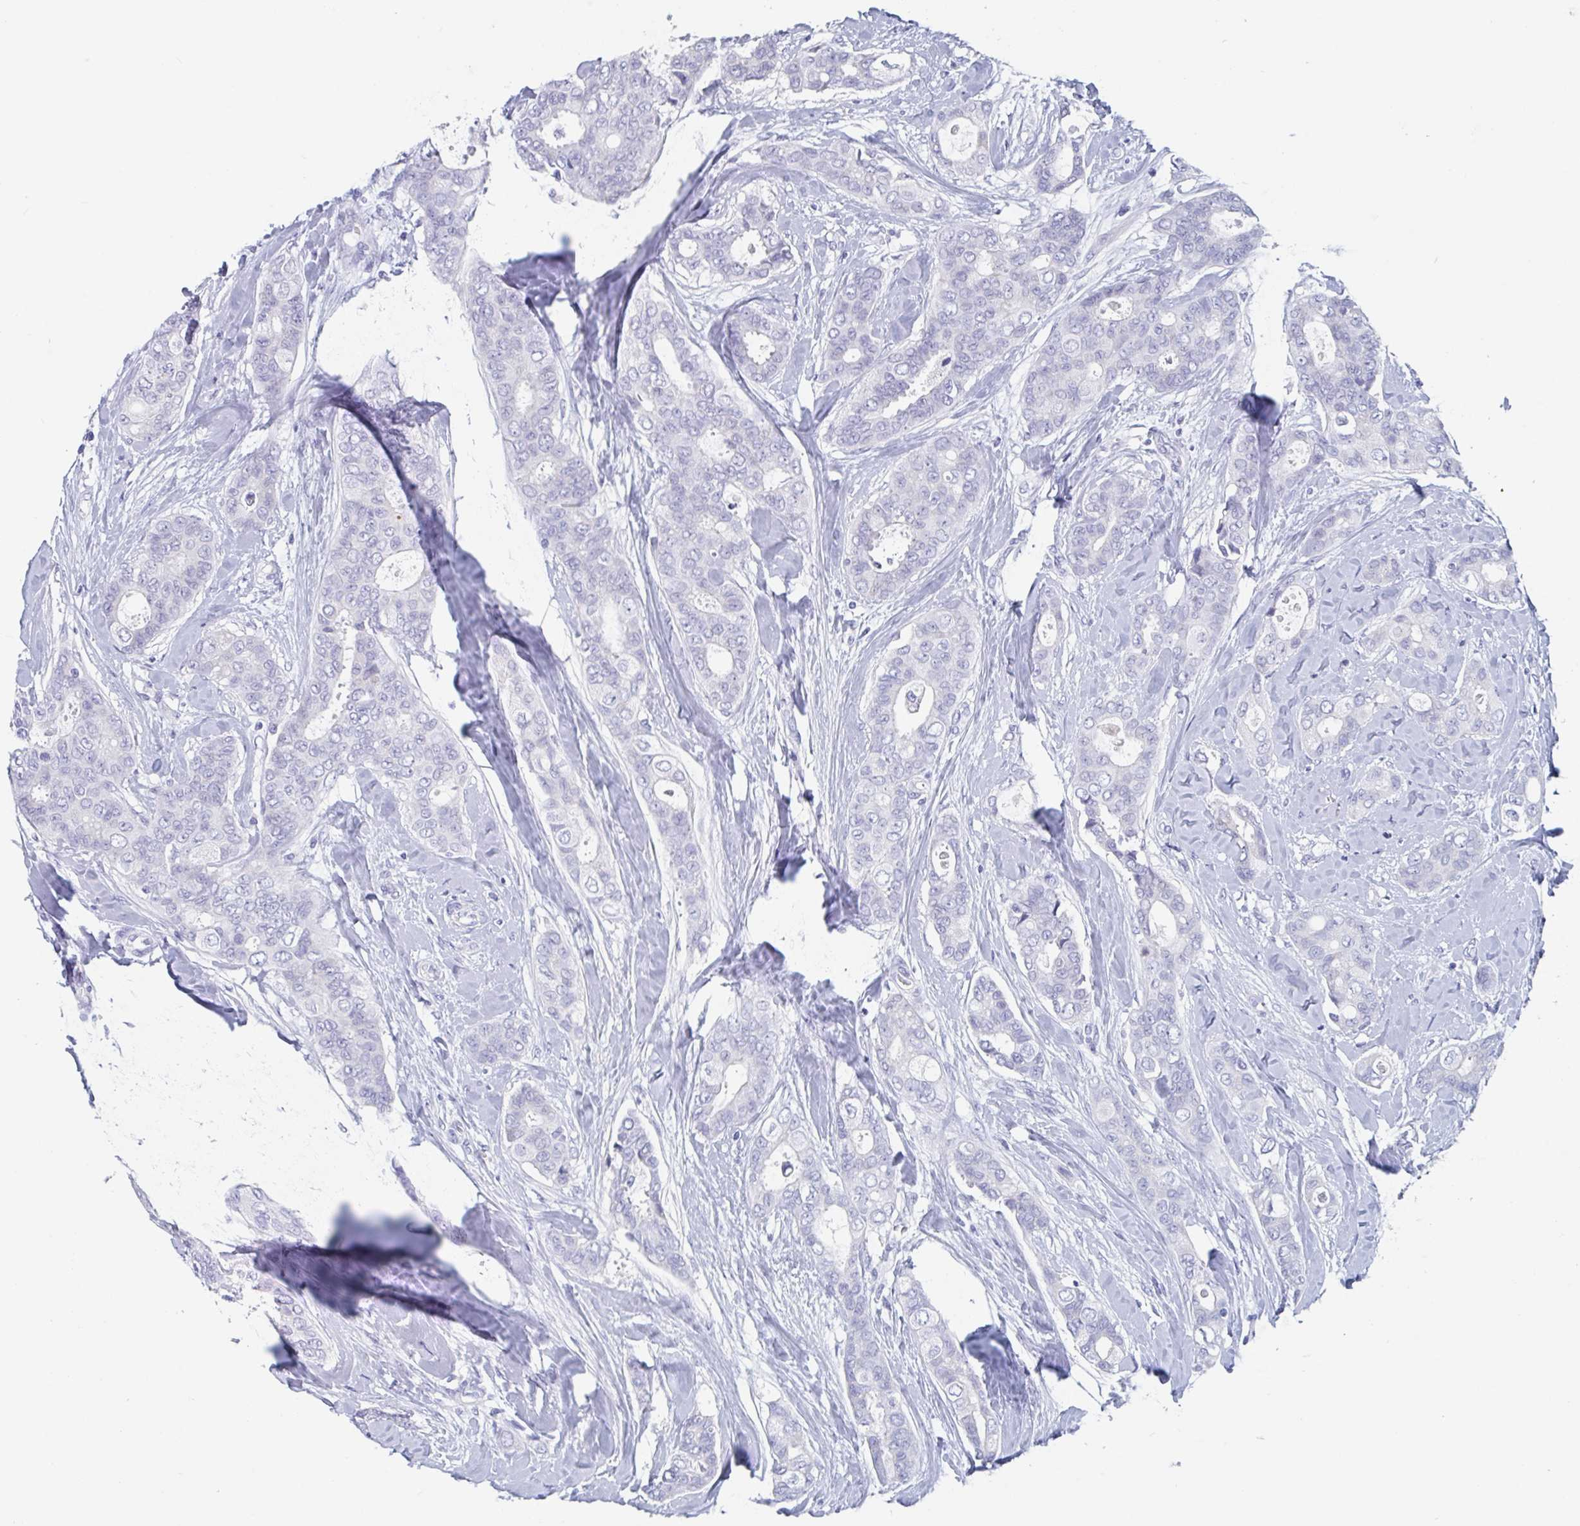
{"staining": {"intensity": "negative", "quantity": "none", "location": "none"}, "tissue": "breast cancer", "cell_type": "Tumor cells", "image_type": "cancer", "snomed": [{"axis": "morphology", "description": "Duct carcinoma"}, {"axis": "topography", "description": "Breast"}], "caption": "Breast cancer (intraductal carcinoma) stained for a protein using immunohistochemistry shows no staining tumor cells.", "gene": "DPEP3", "patient": {"sex": "female", "age": 45}}